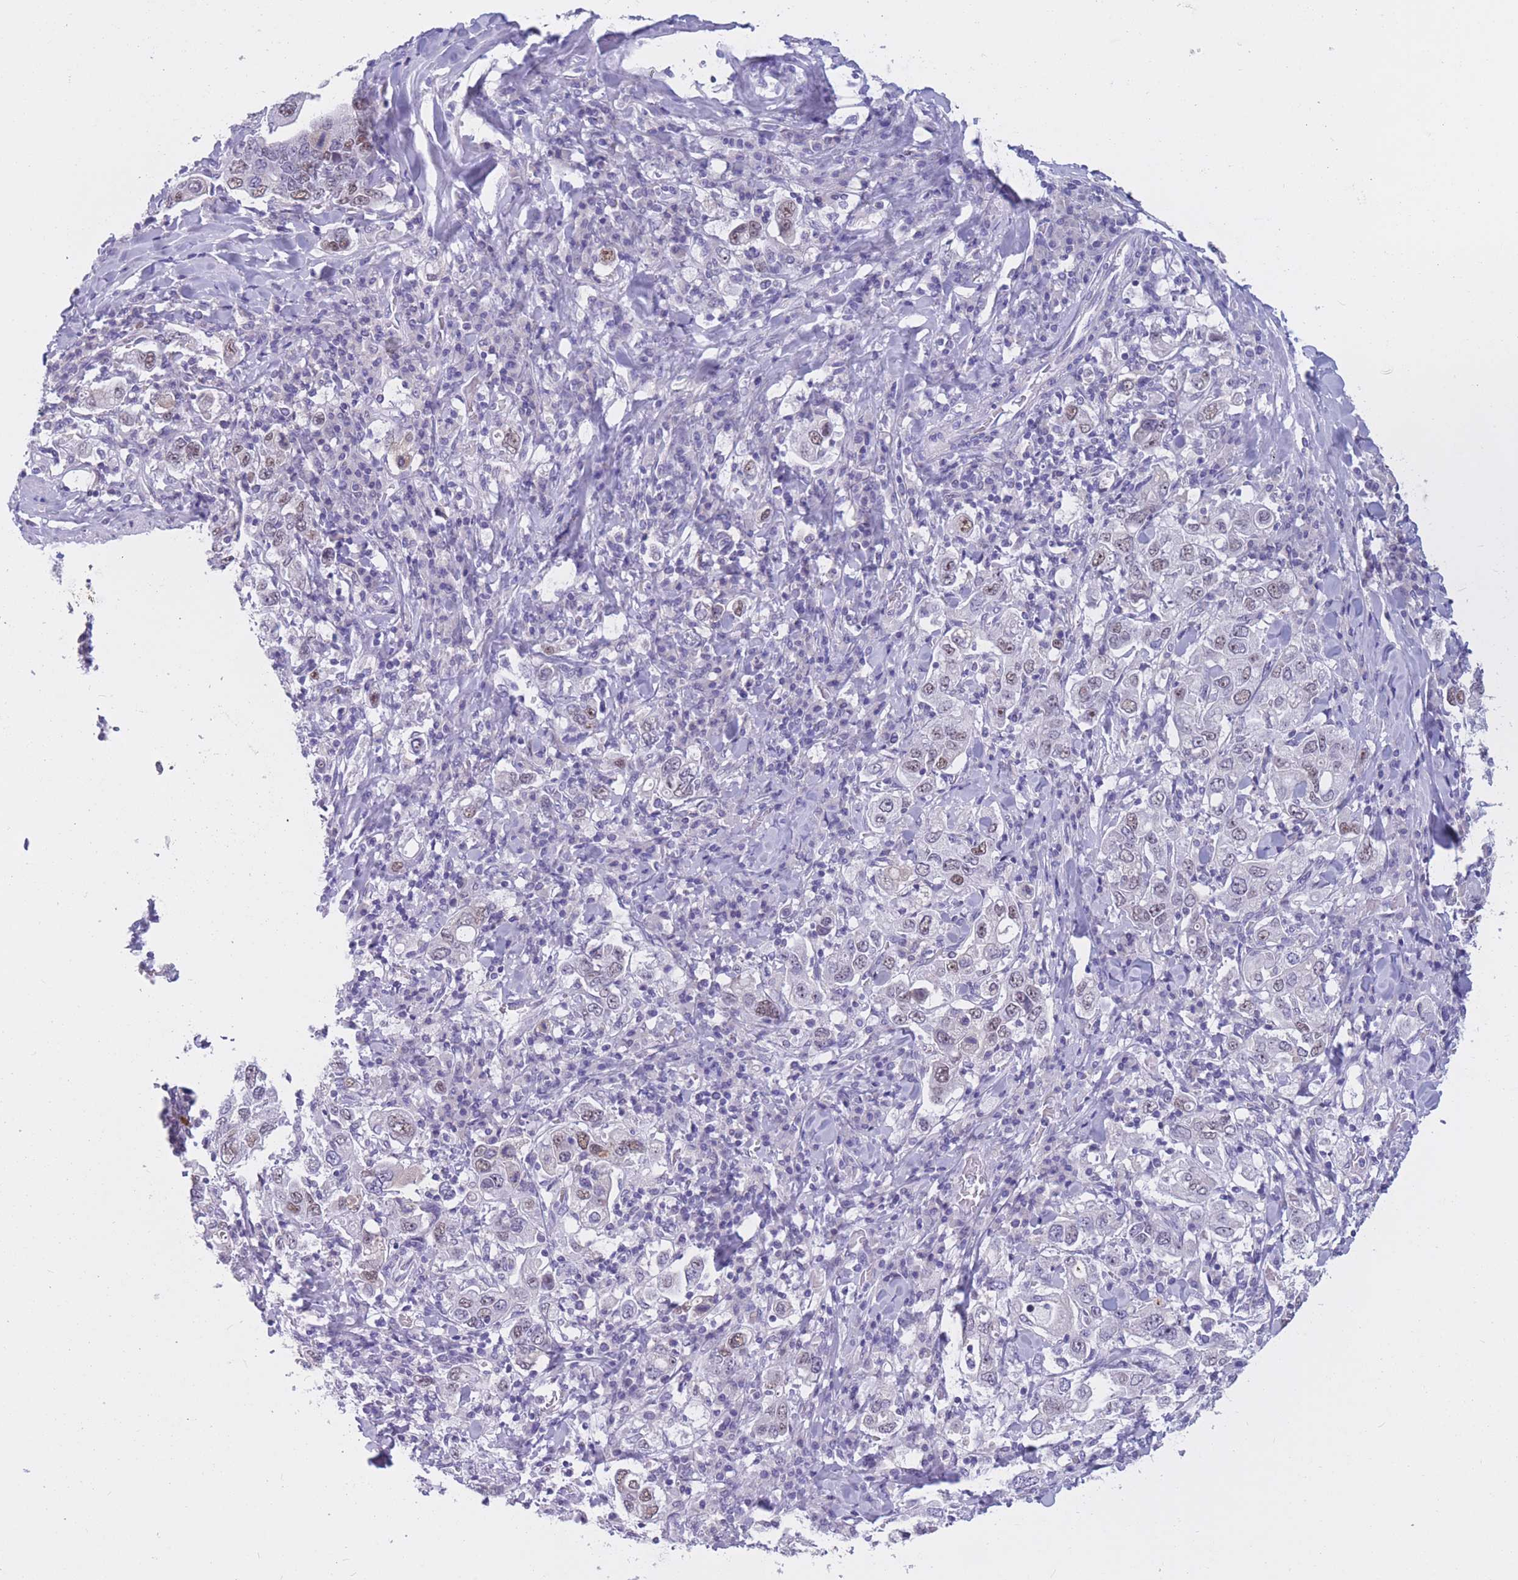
{"staining": {"intensity": "moderate", "quantity": "<25%", "location": "nuclear"}, "tissue": "stomach cancer", "cell_type": "Tumor cells", "image_type": "cancer", "snomed": [{"axis": "morphology", "description": "Adenocarcinoma, NOS"}, {"axis": "topography", "description": "Stomach, upper"}], "caption": "High-power microscopy captured an IHC photomicrograph of stomach cancer, revealing moderate nuclear expression in about <25% of tumor cells.", "gene": "BOP1", "patient": {"sex": "male", "age": 62}}